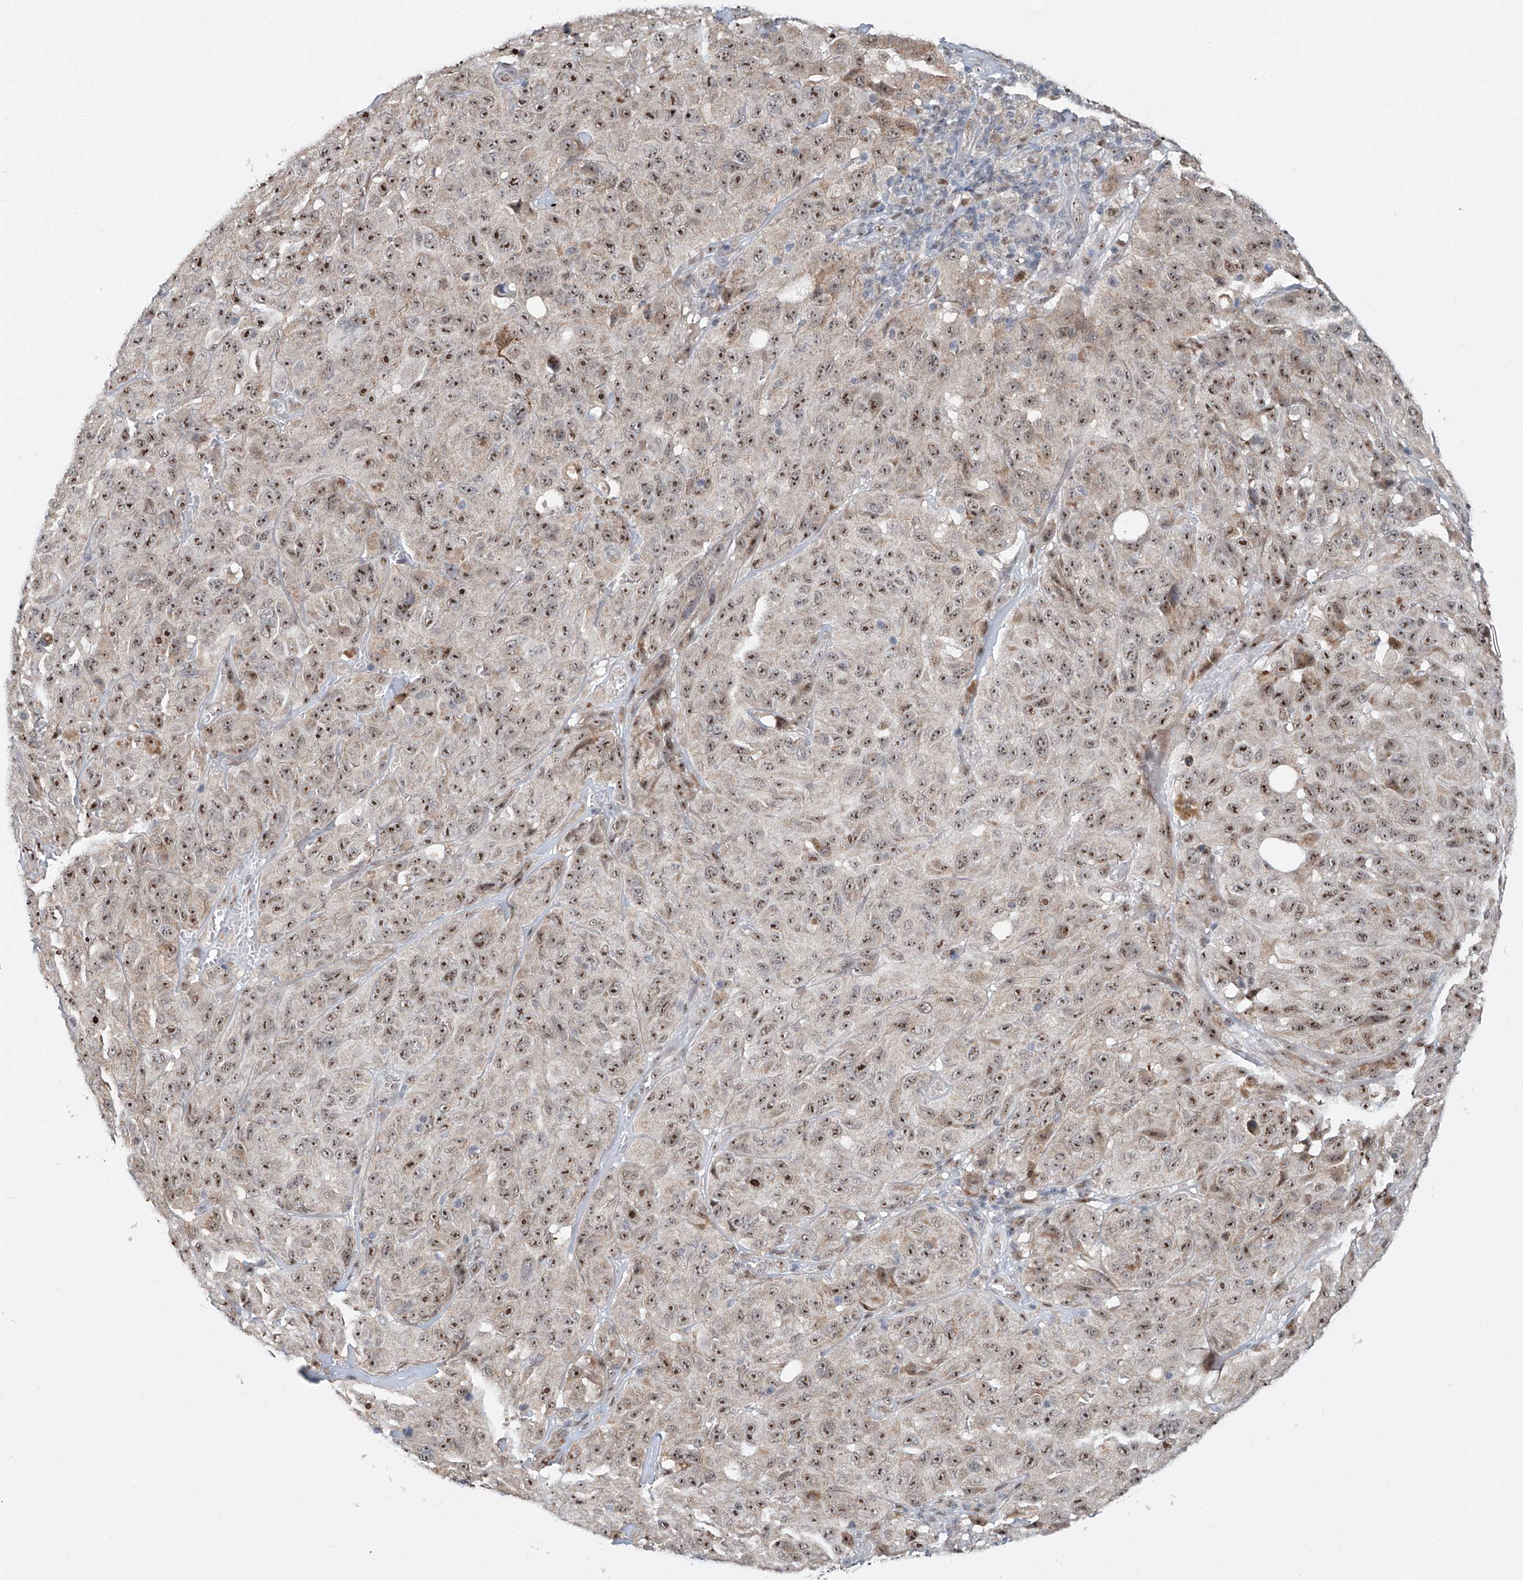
{"staining": {"intensity": "strong", "quantity": ">75%", "location": "nuclear"}, "tissue": "melanoma", "cell_type": "Tumor cells", "image_type": "cancer", "snomed": [{"axis": "morphology", "description": "Malignant melanoma, NOS"}, {"axis": "topography", "description": "Skin"}], "caption": "Protein staining of melanoma tissue displays strong nuclear positivity in approximately >75% of tumor cells. The staining was performed using DAB (3,3'-diaminobenzidine), with brown indicating positive protein expression. Nuclei are stained blue with hematoxylin.", "gene": "SDE2", "patient": {"sex": "male", "age": 66}}